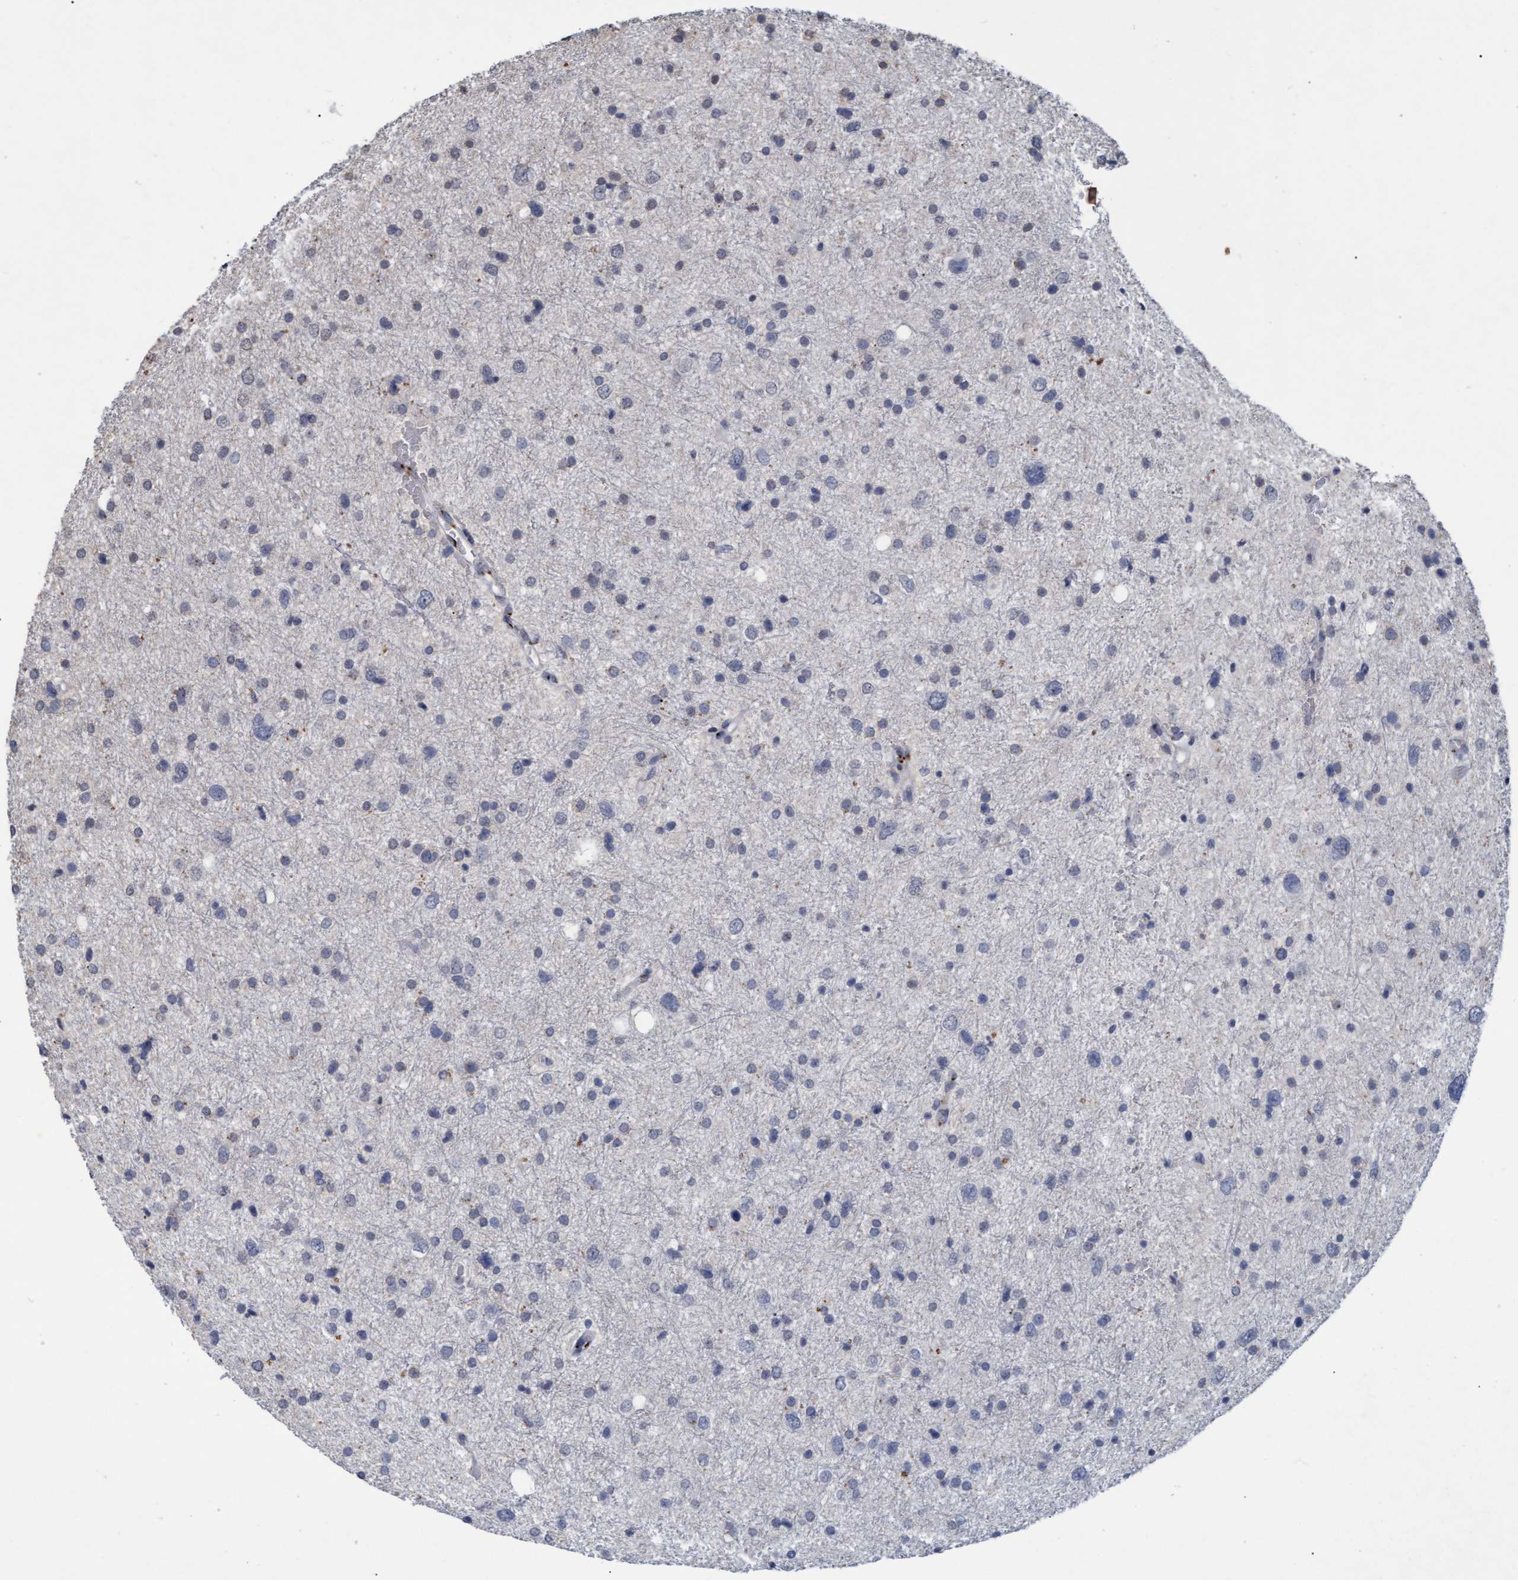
{"staining": {"intensity": "negative", "quantity": "none", "location": "none"}, "tissue": "glioma", "cell_type": "Tumor cells", "image_type": "cancer", "snomed": [{"axis": "morphology", "description": "Glioma, malignant, Low grade"}, {"axis": "topography", "description": "Brain"}], "caption": "Micrograph shows no protein positivity in tumor cells of malignant glioma (low-grade) tissue.", "gene": "GALC", "patient": {"sex": "female", "age": 37}}